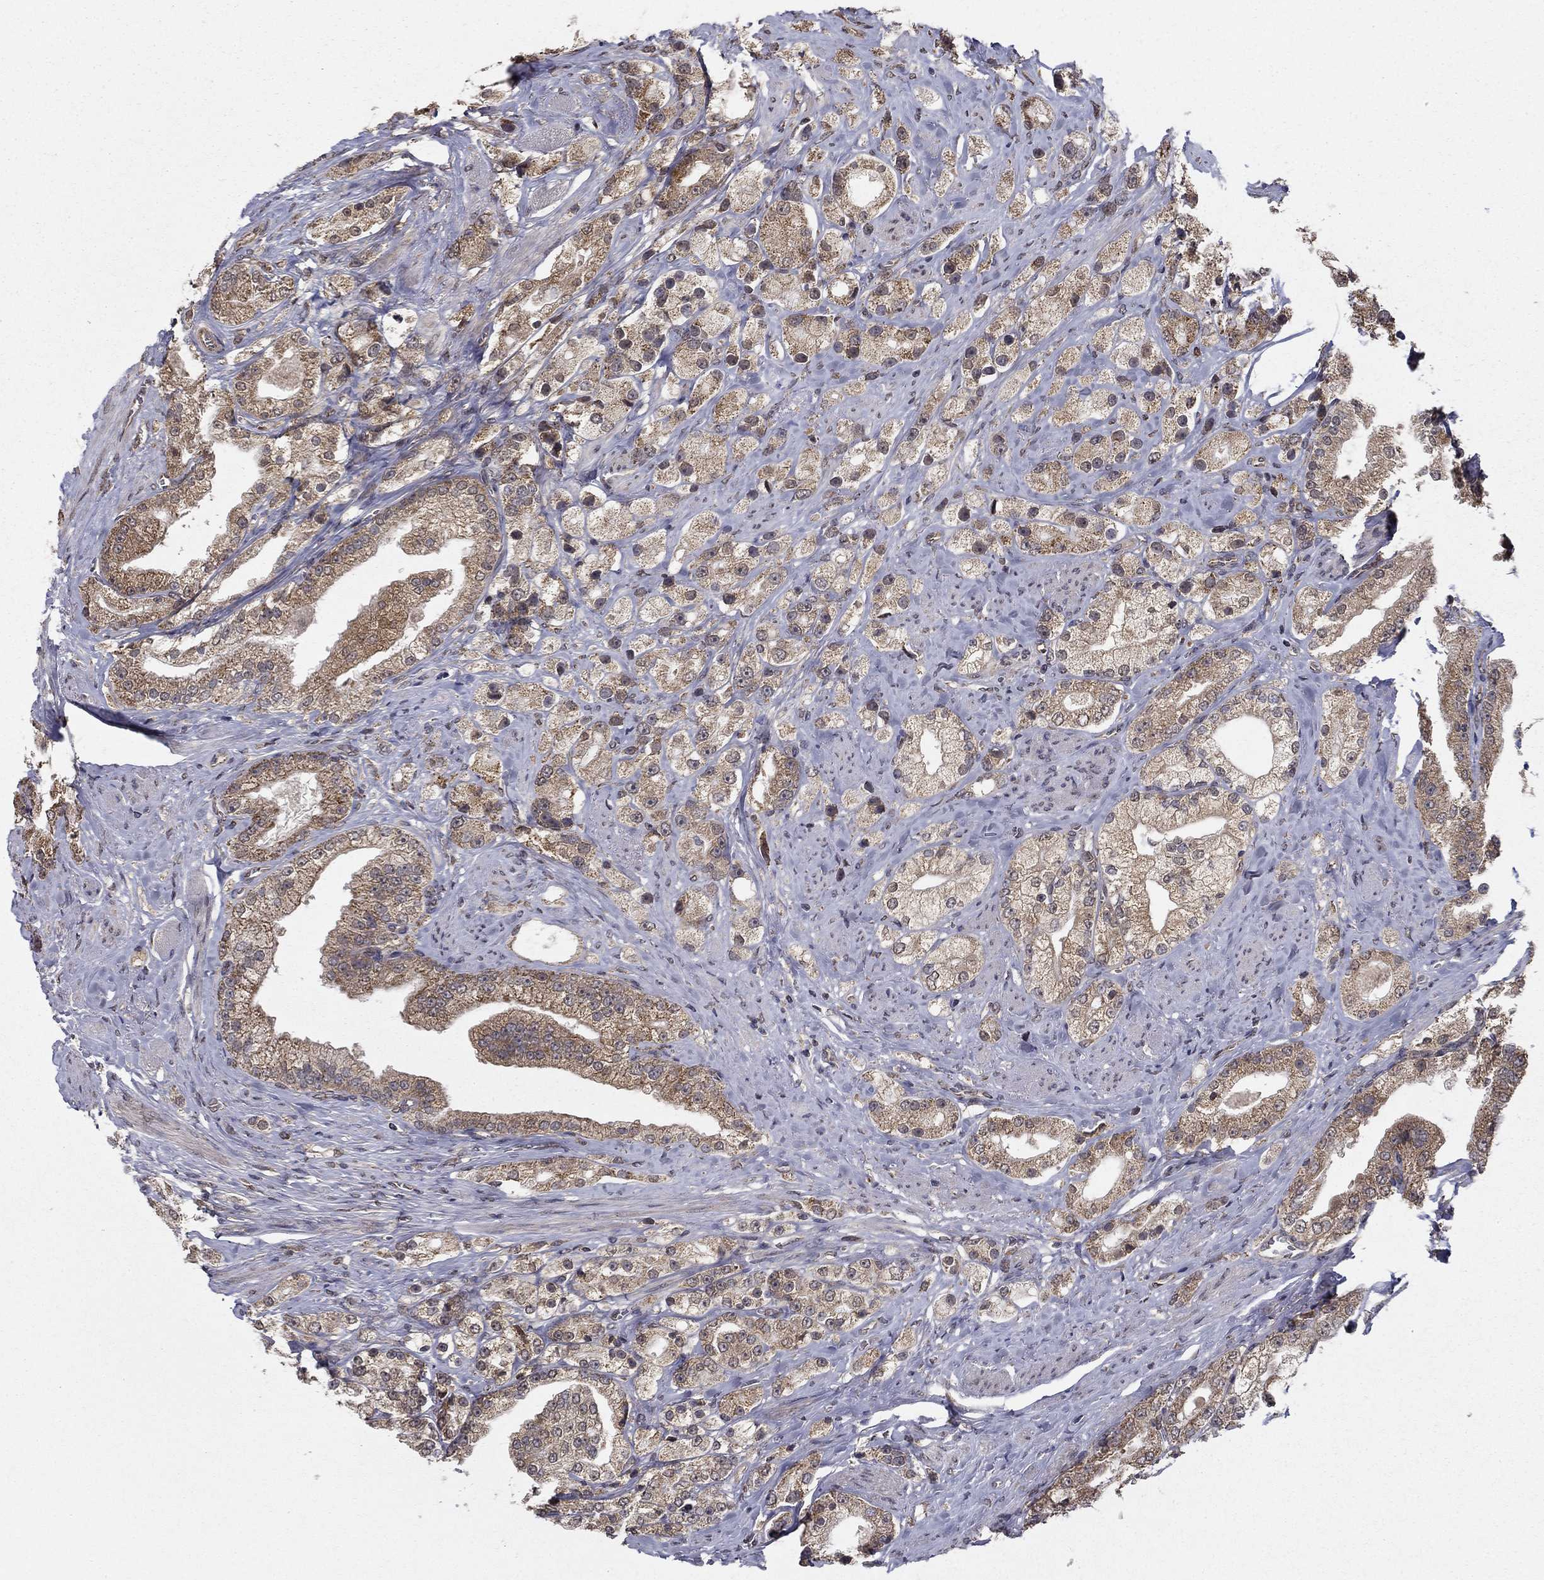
{"staining": {"intensity": "weak", "quantity": ">75%", "location": "cytoplasmic/membranous"}, "tissue": "prostate cancer", "cell_type": "Tumor cells", "image_type": "cancer", "snomed": [{"axis": "morphology", "description": "Adenocarcinoma, NOS"}, {"axis": "topography", "description": "Prostate and seminal vesicle, NOS"}, {"axis": "topography", "description": "Prostate"}], "caption": "Tumor cells demonstrate weak cytoplasmic/membranous positivity in about >75% of cells in prostate adenocarcinoma. (brown staining indicates protein expression, while blue staining denotes nuclei).", "gene": "SLC2A13", "patient": {"sex": "male", "age": 67}}